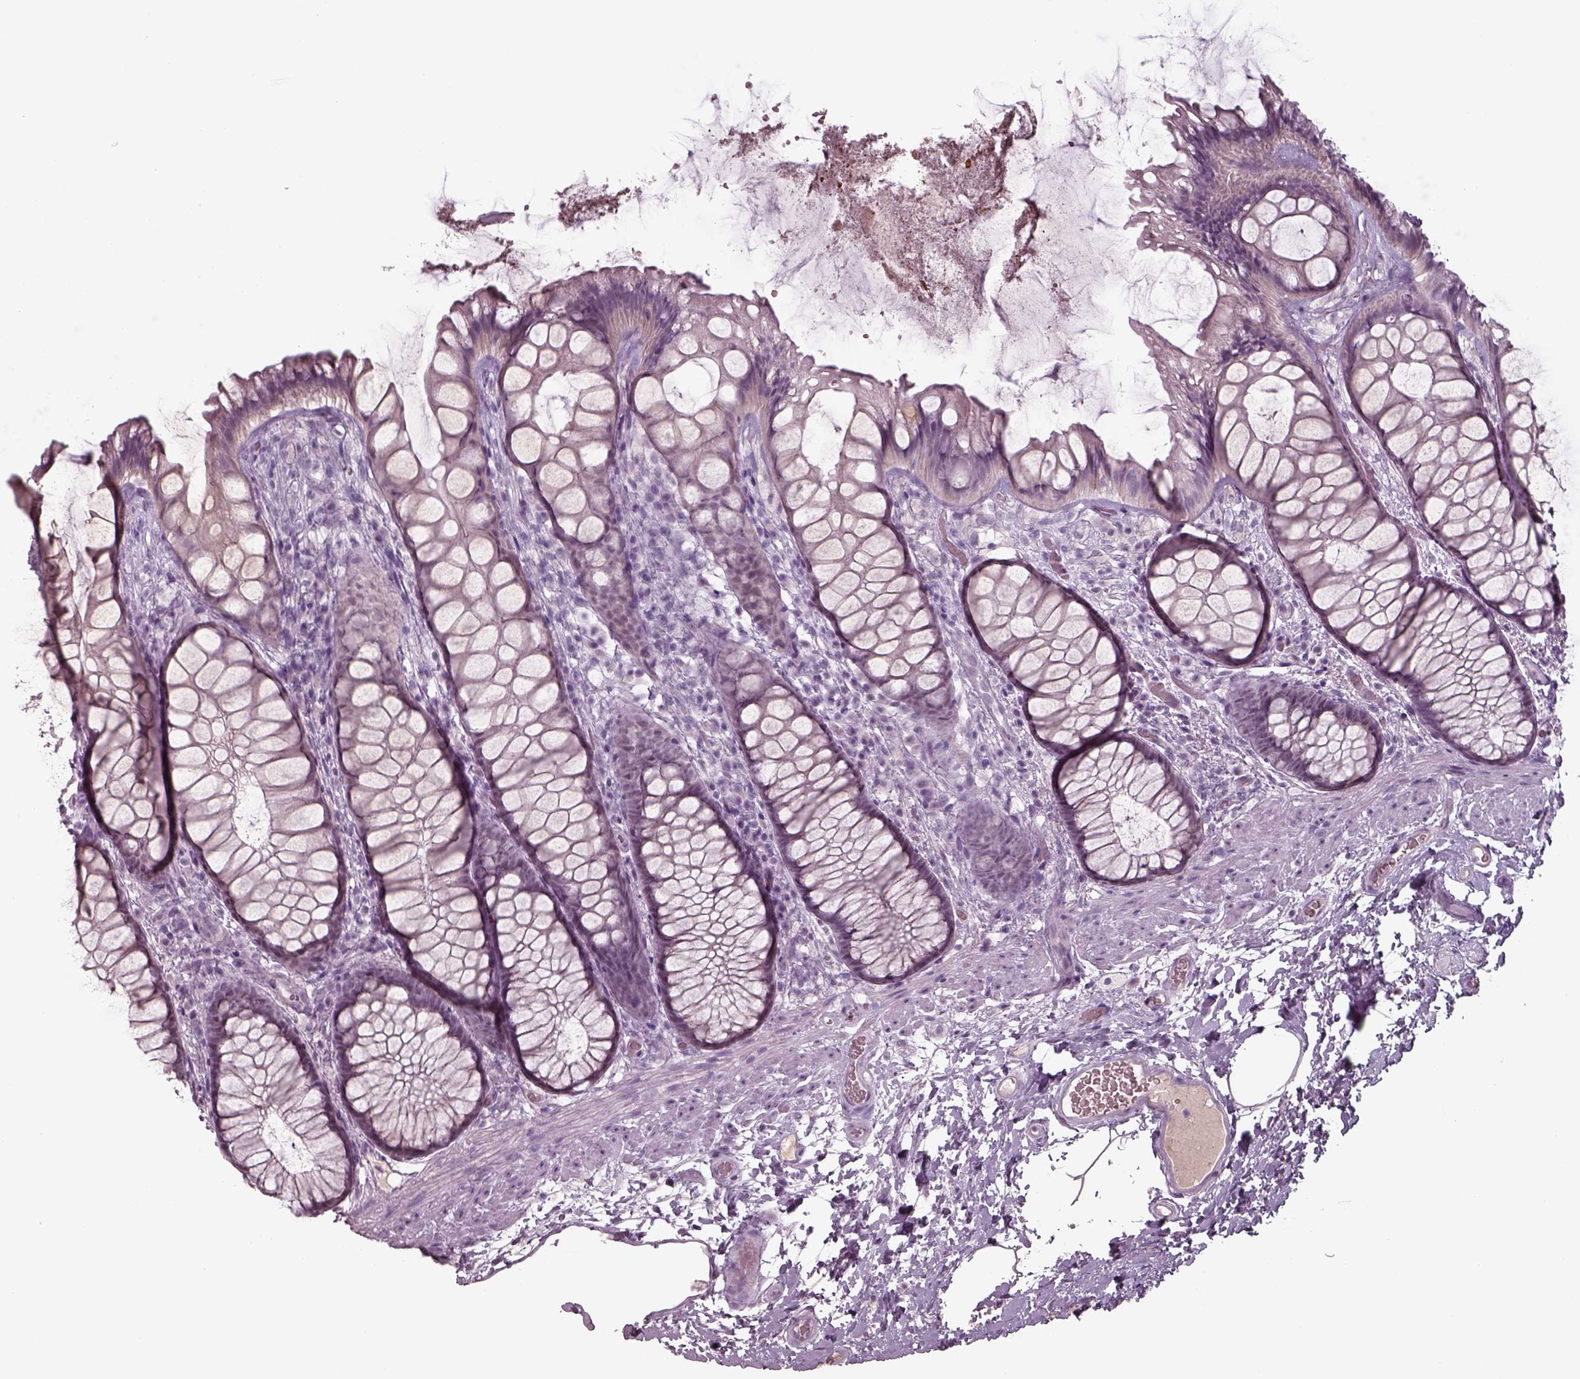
{"staining": {"intensity": "negative", "quantity": "none", "location": "none"}, "tissue": "rectum", "cell_type": "Glandular cells", "image_type": "normal", "snomed": [{"axis": "morphology", "description": "Normal tissue, NOS"}, {"axis": "topography", "description": "Rectum"}], "caption": "This is an immunohistochemistry (IHC) photomicrograph of benign rectum. There is no staining in glandular cells.", "gene": "SEPTIN14", "patient": {"sex": "female", "age": 62}}